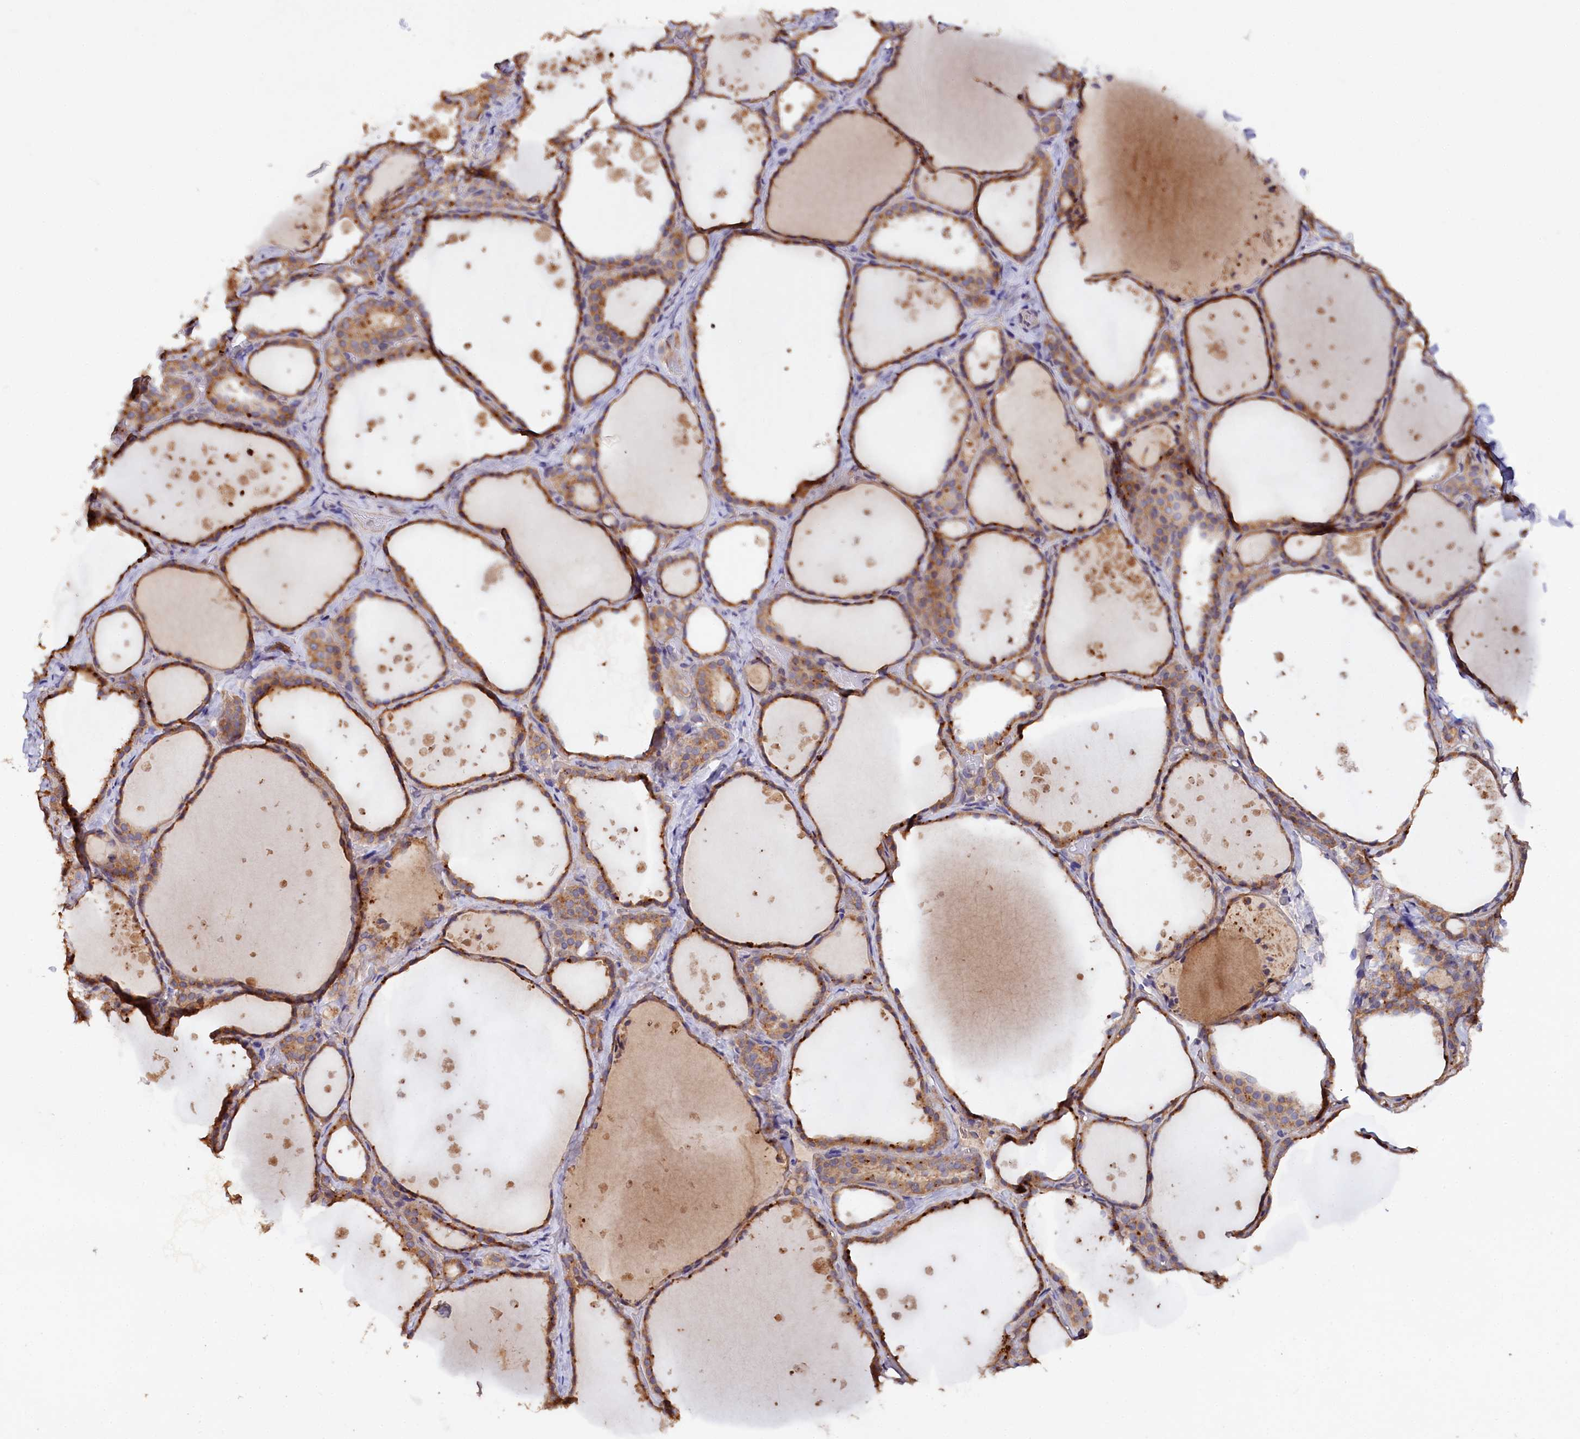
{"staining": {"intensity": "moderate", "quantity": ">75%", "location": "cytoplasmic/membranous"}, "tissue": "thyroid gland", "cell_type": "Glandular cells", "image_type": "normal", "snomed": [{"axis": "morphology", "description": "Normal tissue, NOS"}, {"axis": "topography", "description": "Thyroid gland"}], "caption": "A photomicrograph showing moderate cytoplasmic/membranous positivity in about >75% of glandular cells in normal thyroid gland, as visualized by brown immunohistochemical staining.", "gene": "ETFBKMT", "patient": {"sex": "female", "age": 44}}